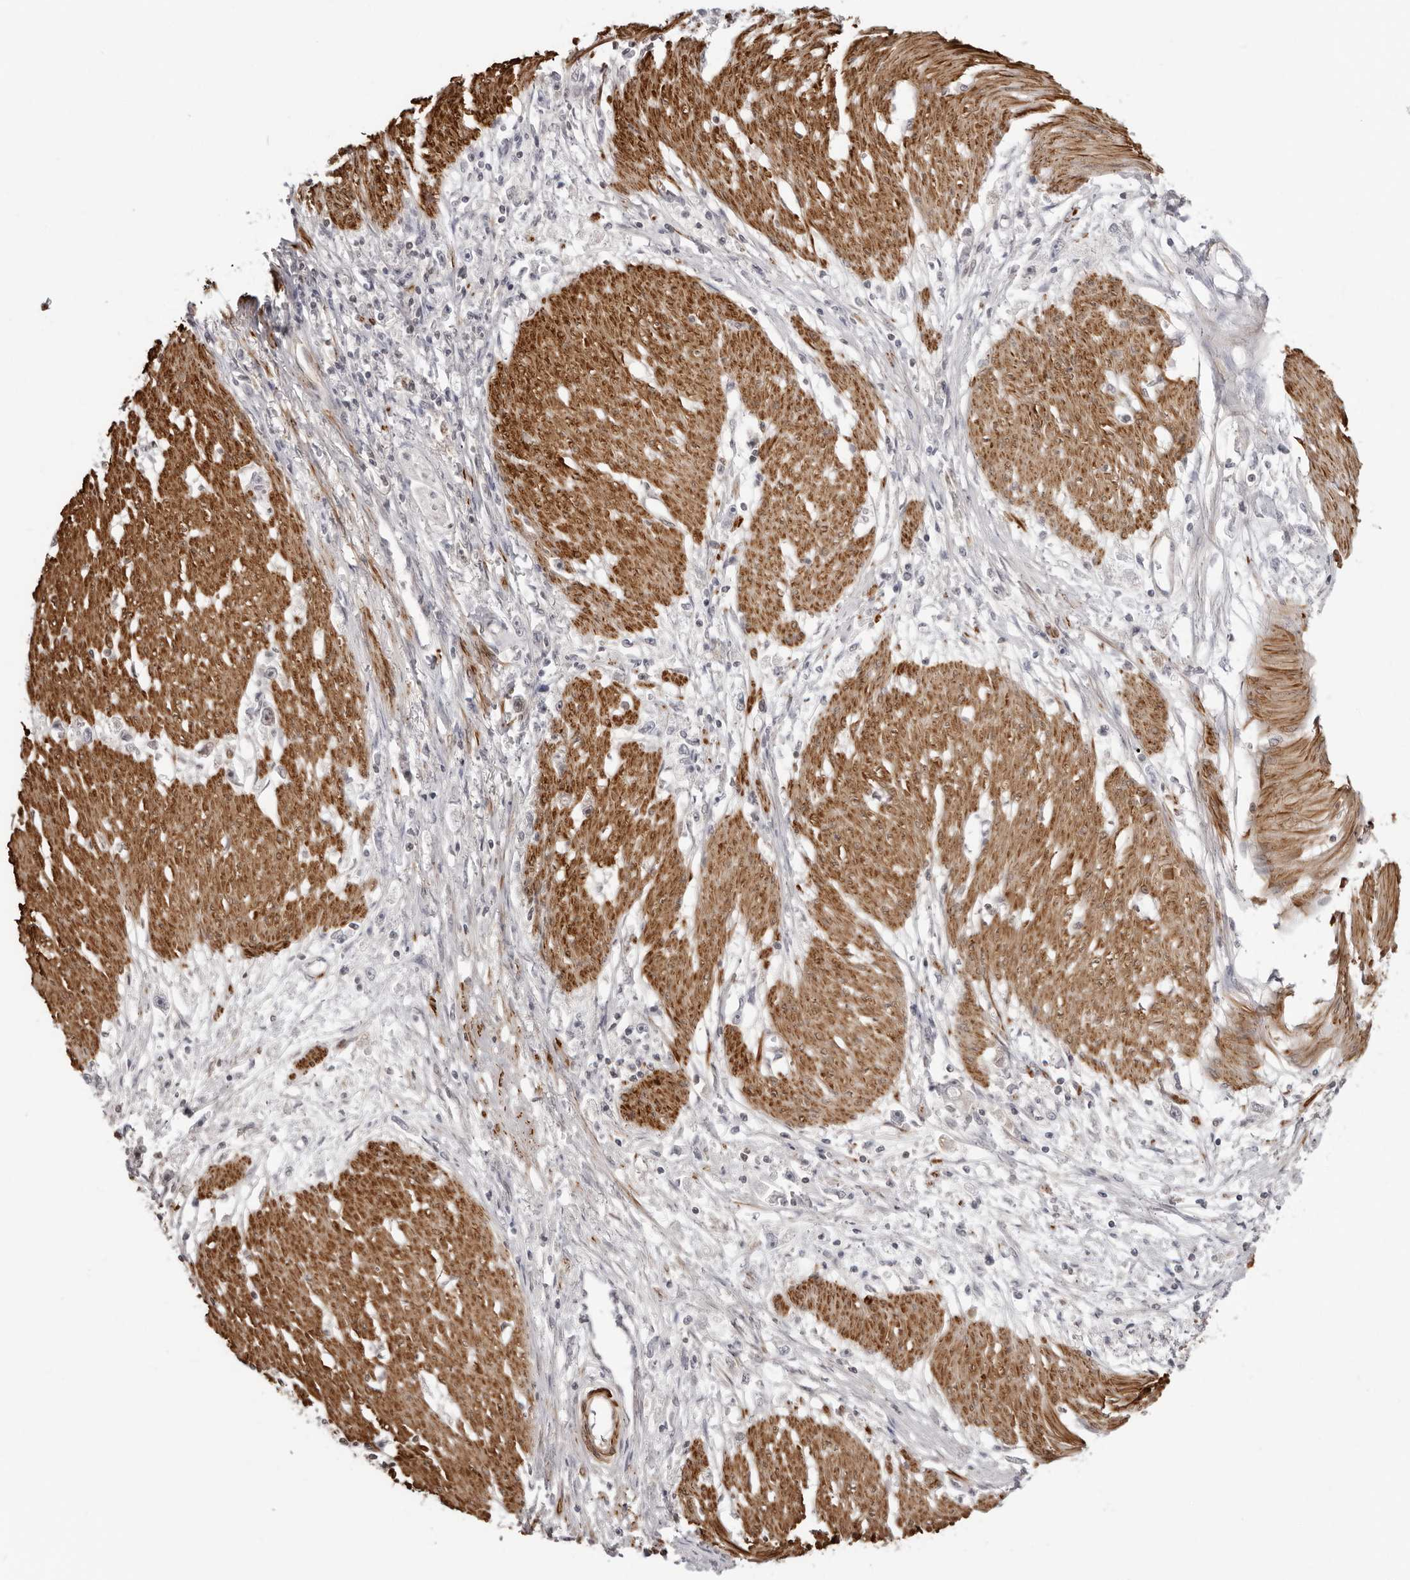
{"staining": {"intensity": "negative", "quantity": "none", "location": "none"}, "tissue": "stomach cancer", "cell_type": "Tumor cells", "image_type": "cancer", "snomed": [{"axis": "morphology", "description": "Adenocarcinoma, NOS"}, {"axis": "topography", "description": "Stomach"}], "caption": "This is an immunohistochemistry image of stomach cancer (adenocarcinoma). There is no positivity in tumor cells.", "gene": "UNK", "patient": {"sex": "female", "age": 59}}